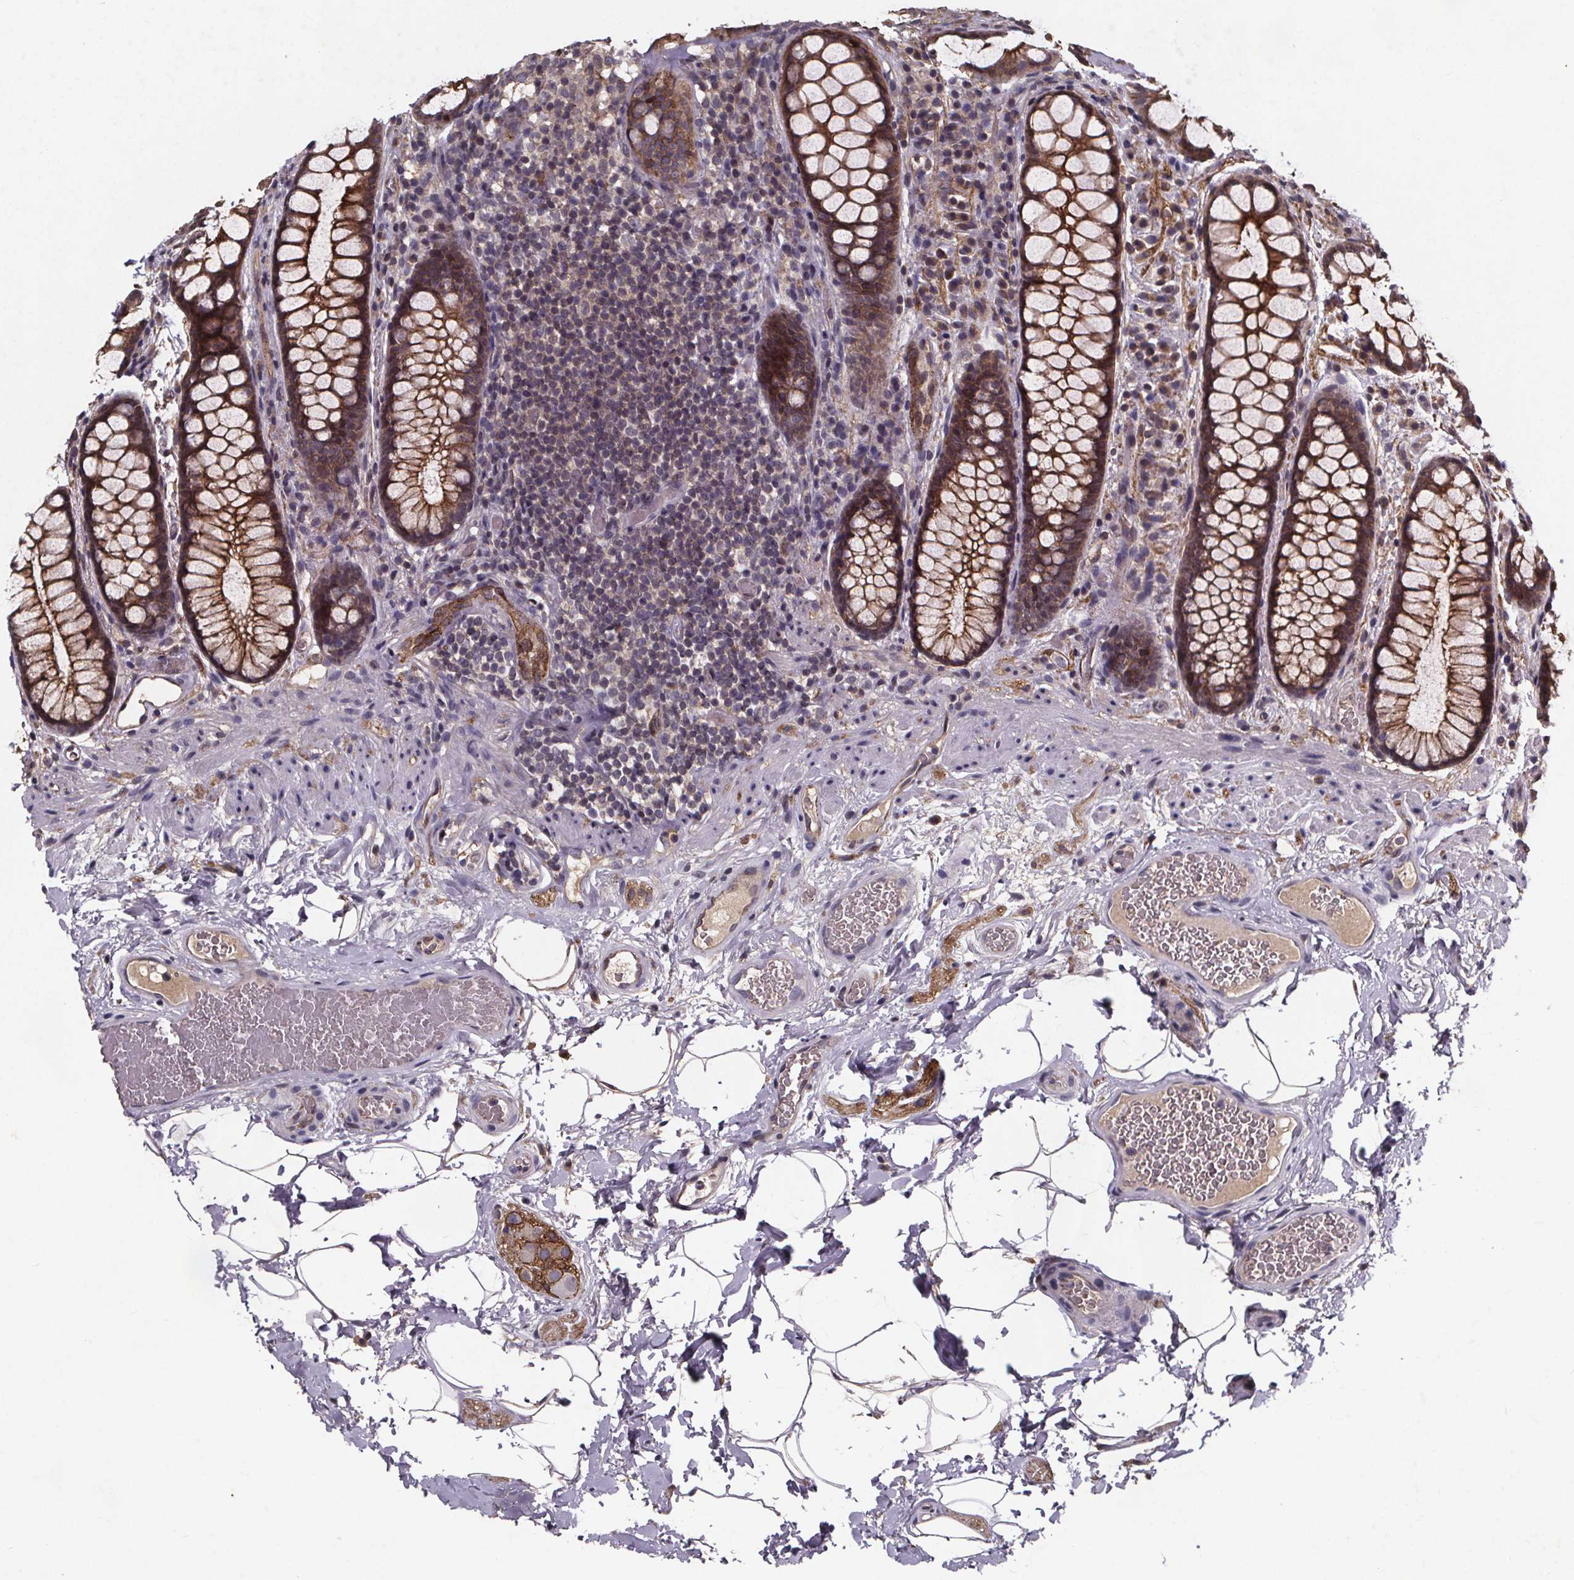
{"staining": {"intensity": "moderate", "quantity": ">75%", "location": "cytoplasmic/membranous"}, "tissue": "rectum", "cell_type": "Glandular cells", "image_type": "normal", "snomed": [{"axis": "morphology", "description": "Normal tissue, NOS"}, {"axis": "topography", "description": "Rectum"}], "caption": "Human rectum stained with a brown dye shows moderate cytoplasmic/membranous positive expression in about >75% of glandular cells.", "gene": "FASTKD3", "patient": {"sex": "female", "age": 62}}